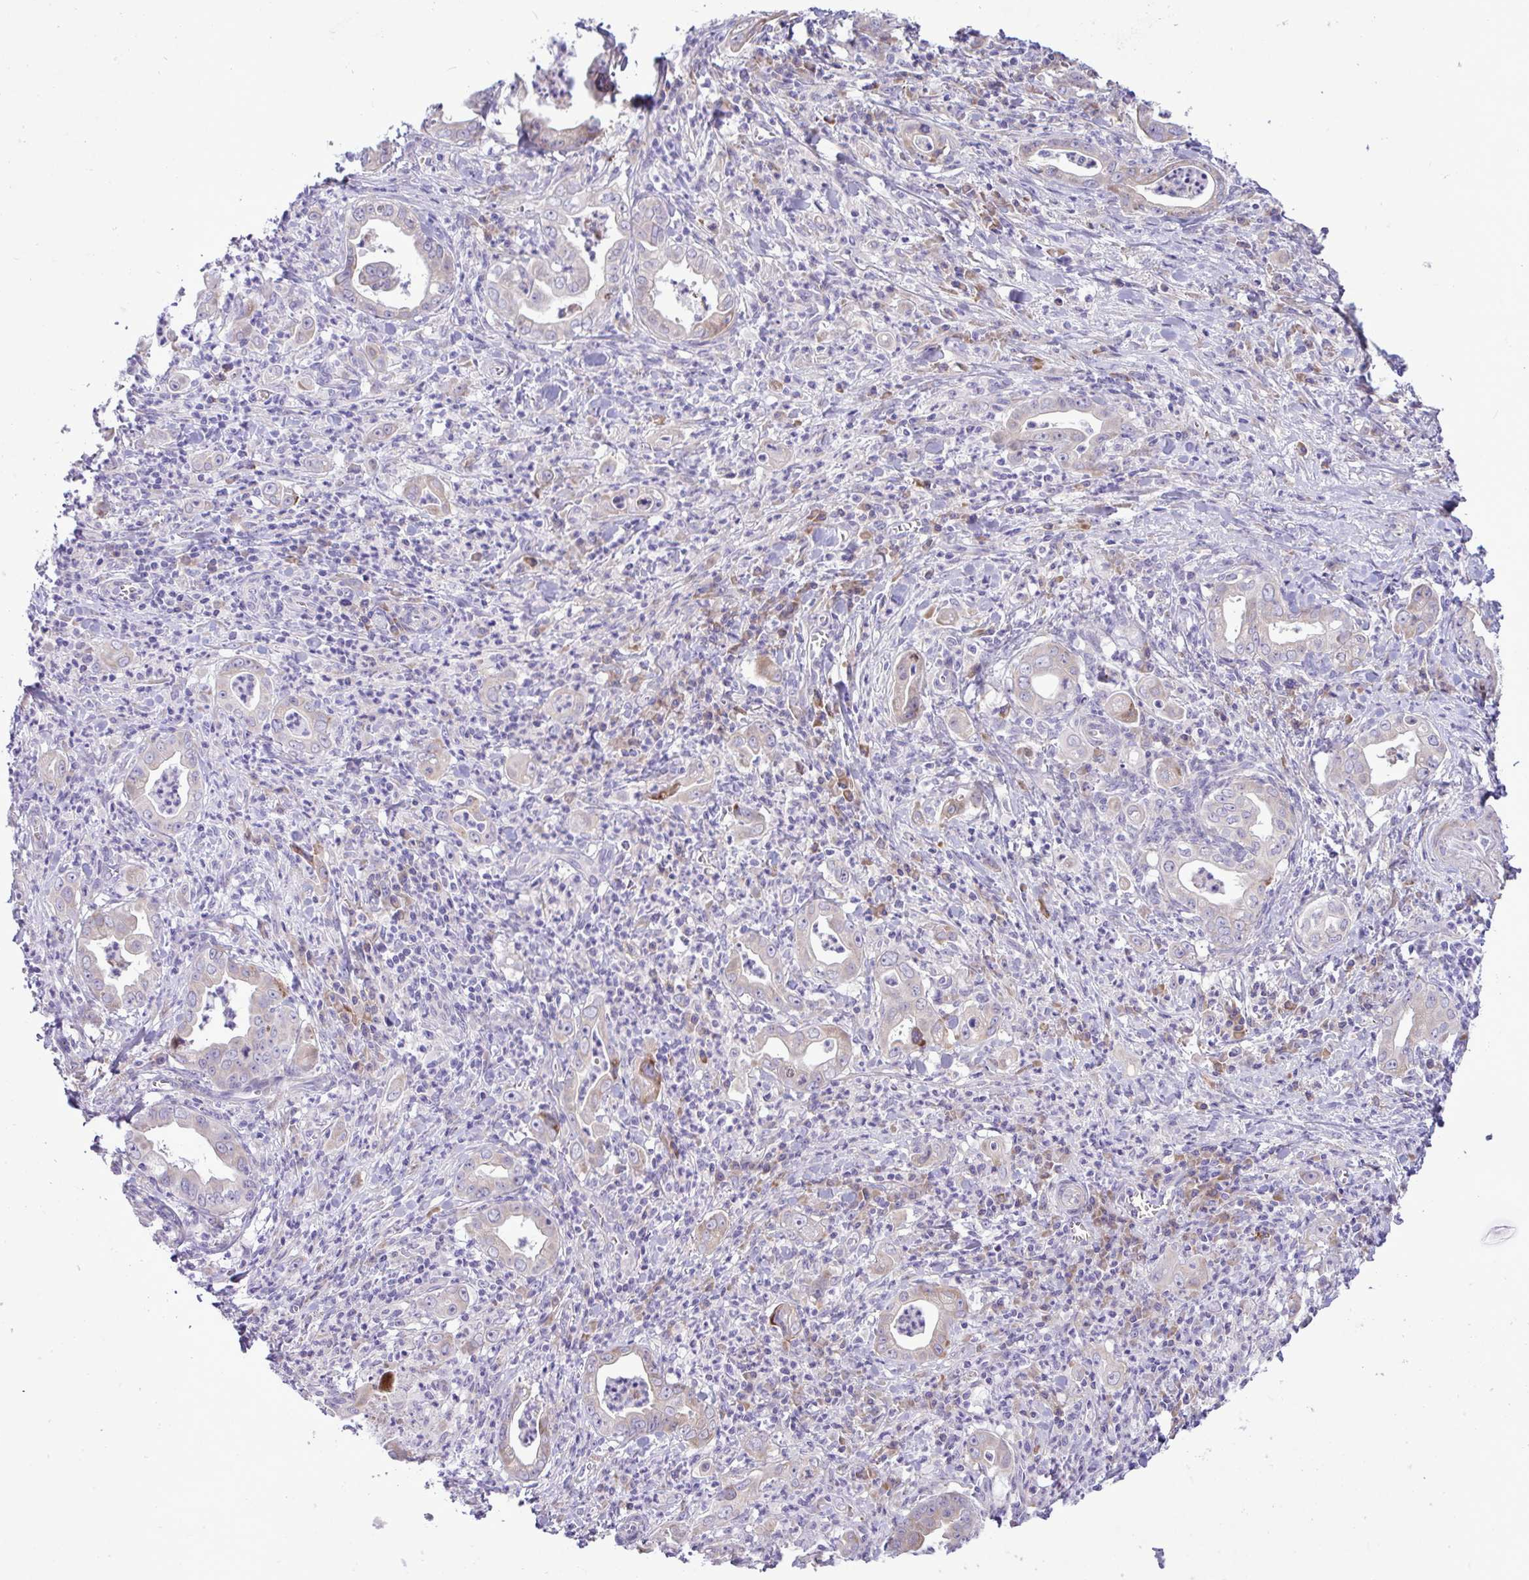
{"staining": {"intensity": "weak", "quantity": "<25%", "location": "cytoplasmic/membranous"}, "tissue": "stomach cancer", "cell_type": "Tumor cells", "image_type": "cancer", "snomed": [{"axis": "morphology", "description": "Adenocarcinoma, NOS"}, {"axis": "topography", "description": "Stomach, upper"}], "caption": "A high-resolution histopathology image shows immunohistochemistry staining of stomach cancer (adenocarcinoma), which reveals no significant staining in tumor cells.", "gene": "FAM86B1", "patient": {"sex": "female", "age": 79}}